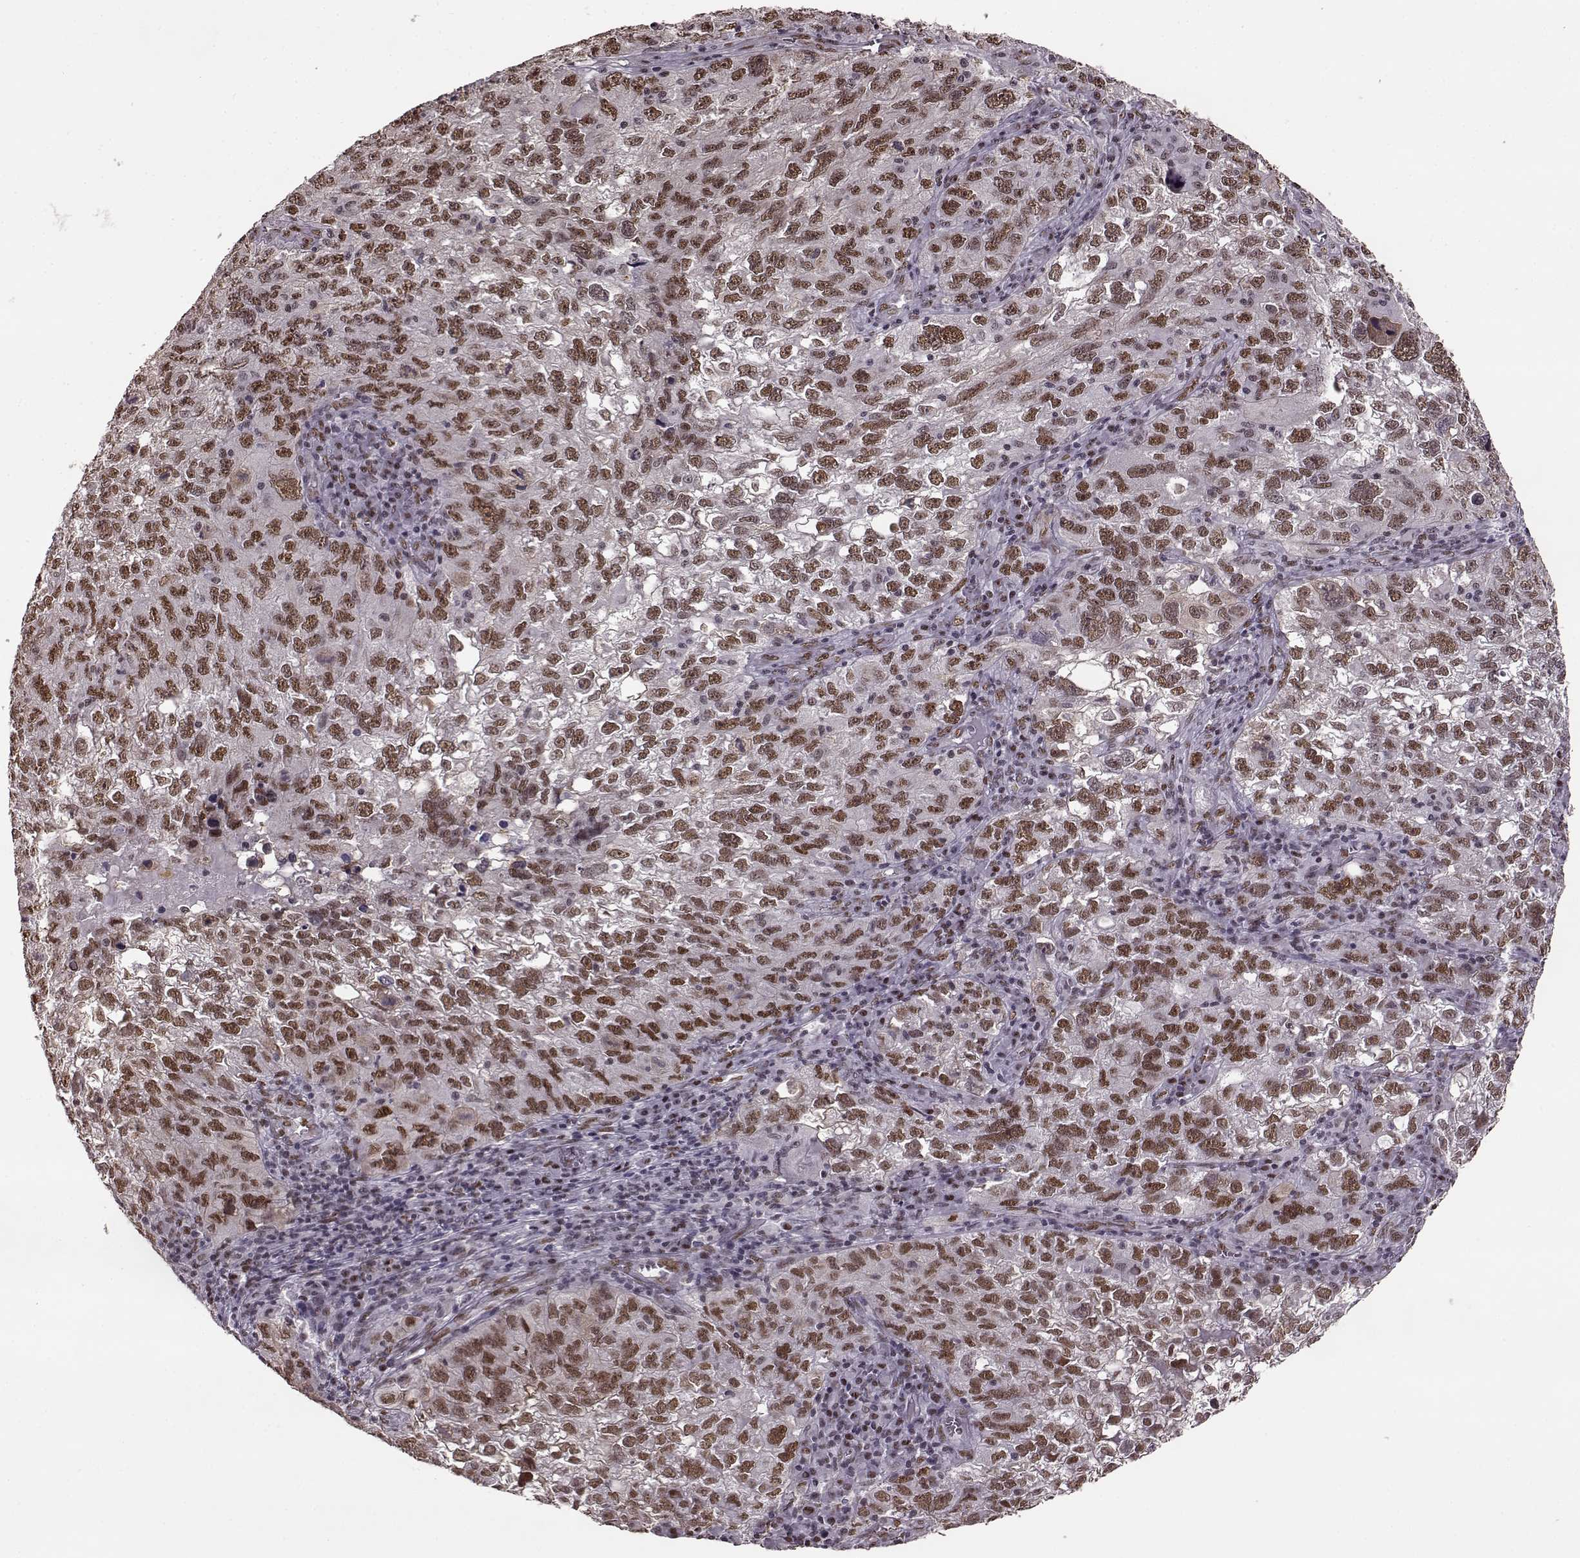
{"staining": {"intensity": "moderate", "quantity": ">75%", "location": "nuclear"}, "tissue": "cervical cancer", "cell_type": "Tumor cells", "image_type": "cancer", "snomed": [{"axis": "morphology", "description": "Squamous cell carcinoma, NOS"}, {"axis": "topography", "description": "Cervix"}], "caption": "Immunohistochemical staining of human cervical cancer (squamous cell carcinoma) displays medium levels of moderate nuclear expression in about >75% of tumor cells.", "gene": "FTO", "patient": {"sex": "female", "age": 55}}